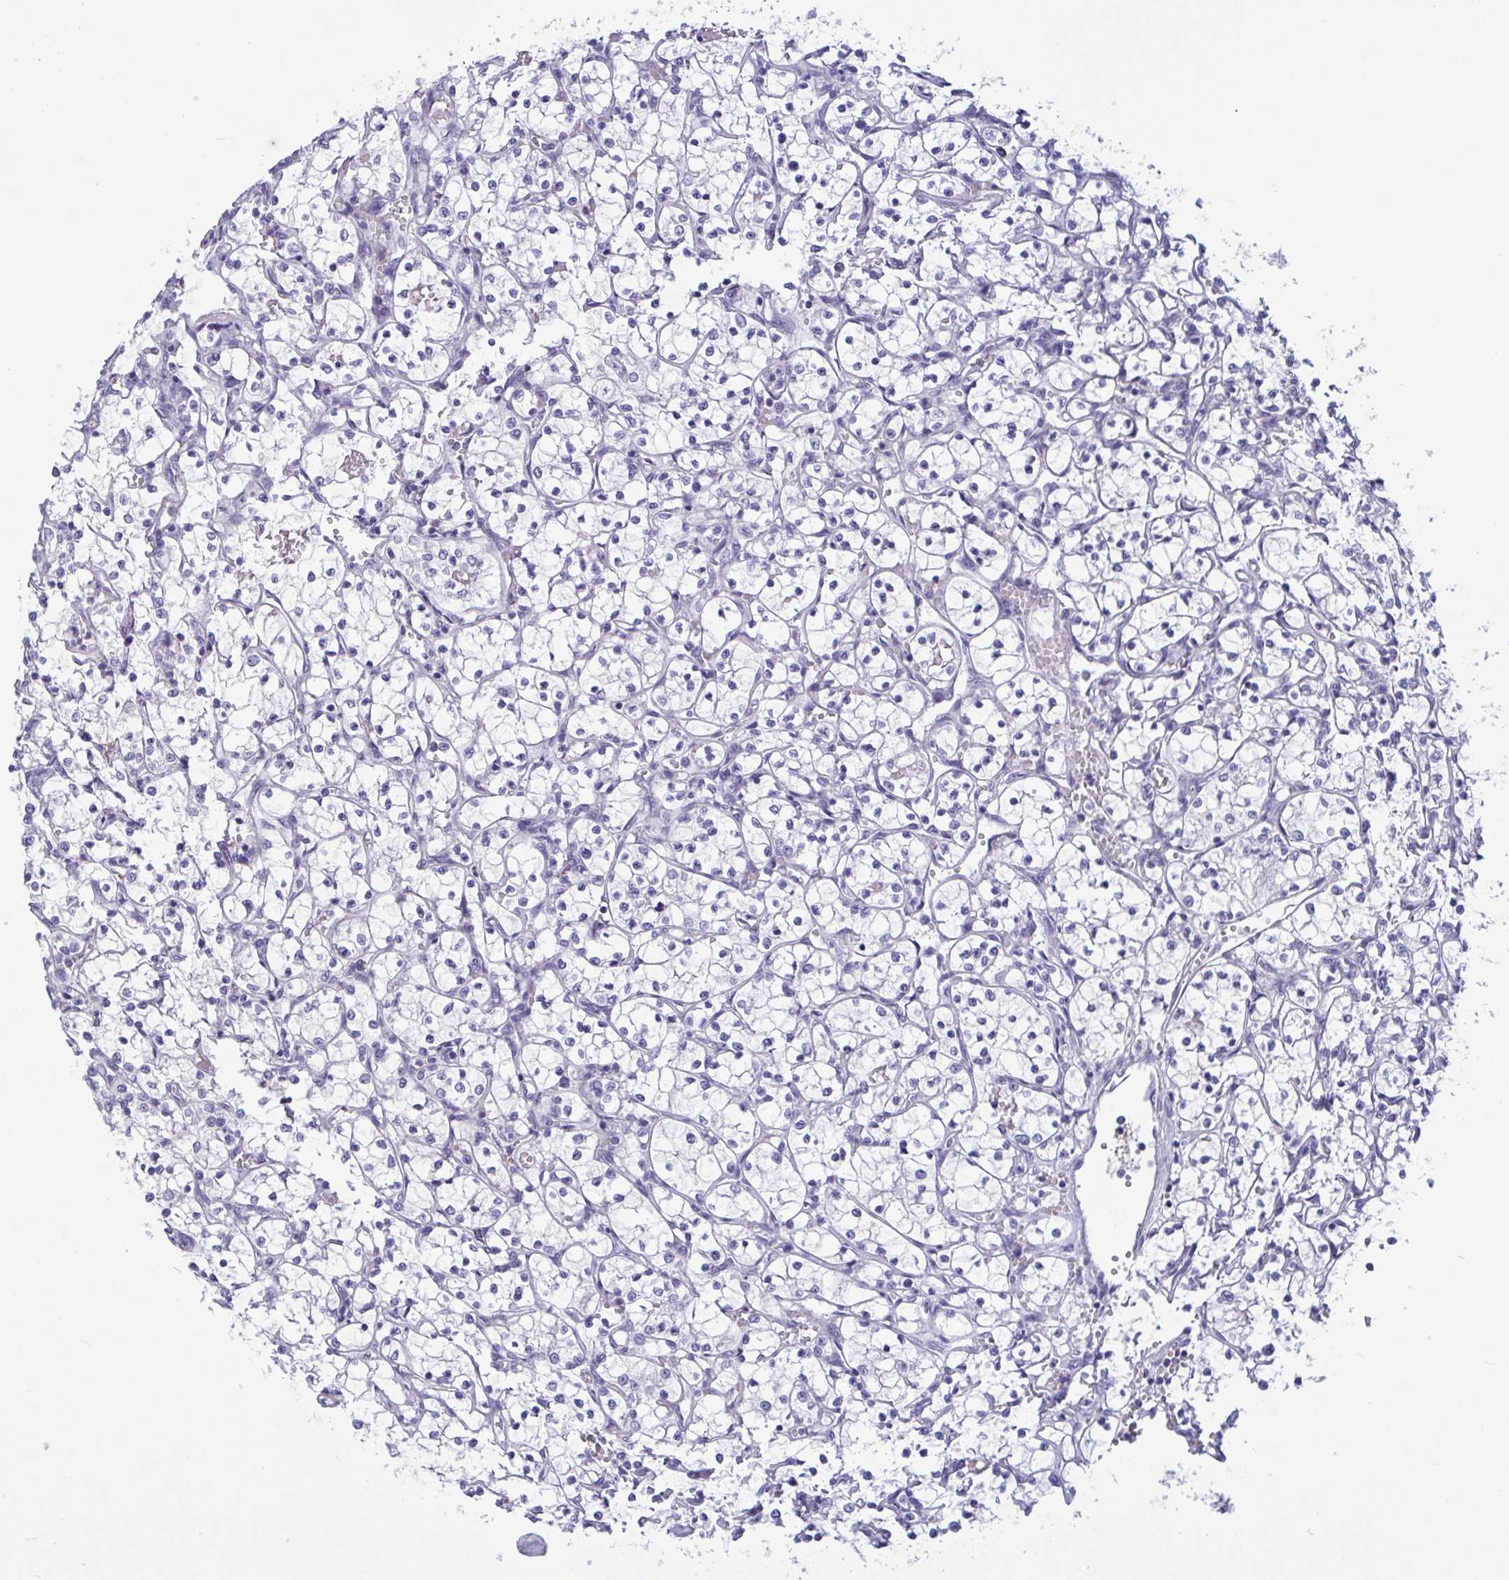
{"staining": {"intensity": "negative", "quantity": "none", "location": "none"}, "tissue": "renal cancer", "cell_type": "Tumor cells", "image_type": "cancer", "snomed": [{"axis": "morphology", "description": "Adenocarcinoma, NOS"}, {"axis": "topography", "description": "Kidney"}], "caption": "IHC photomicrograph of neoplastic tissue: renal adenocarcinoma stained with DAB exhibits no significant protein expression in tumor cells. (DAB (3,3'-diaminobenzidine) immunohistochemistry (IHC) with hematoxylin counter stain).", "gene": "OXLD1", "patient": {"sex": "female", "age": 69}}